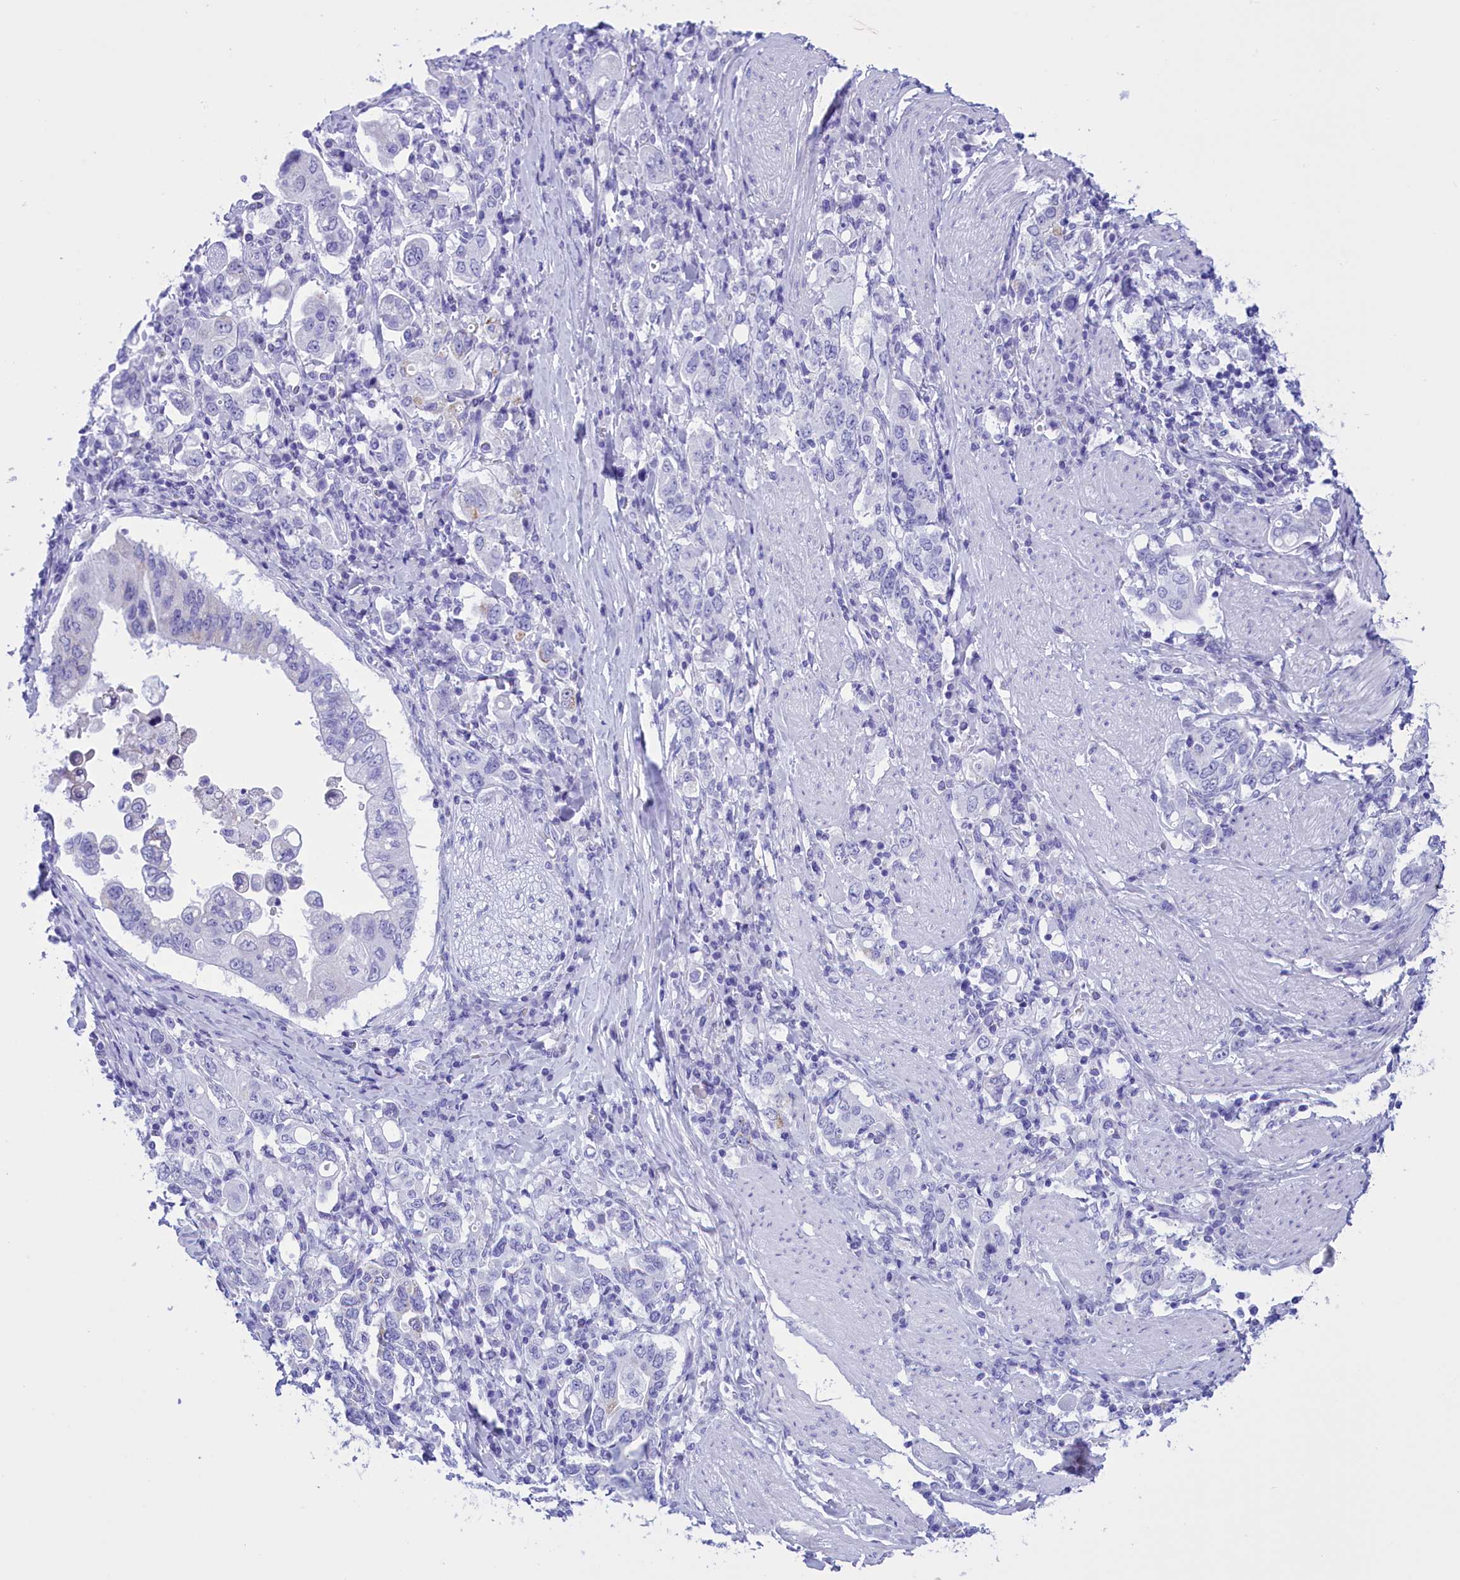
{"staining": {"intensity": "negative", "quantity": "none", "location": "none"}, "tissue": "stomach cancer", "cell_type": "Tumor cells", "image_type": "cancer", "snomed": [{"axis": "morphology", "description": "Adenocarcinoma, NOS"}, {"axis": "topography", "description": "Stomach, upper"}], "caption": "DAB immunohistochemical staining of human stomach cancer shows no significant staining in tumor cells.", "gene": "BRI3", "patient": {"sex": "male", "age": 62}}